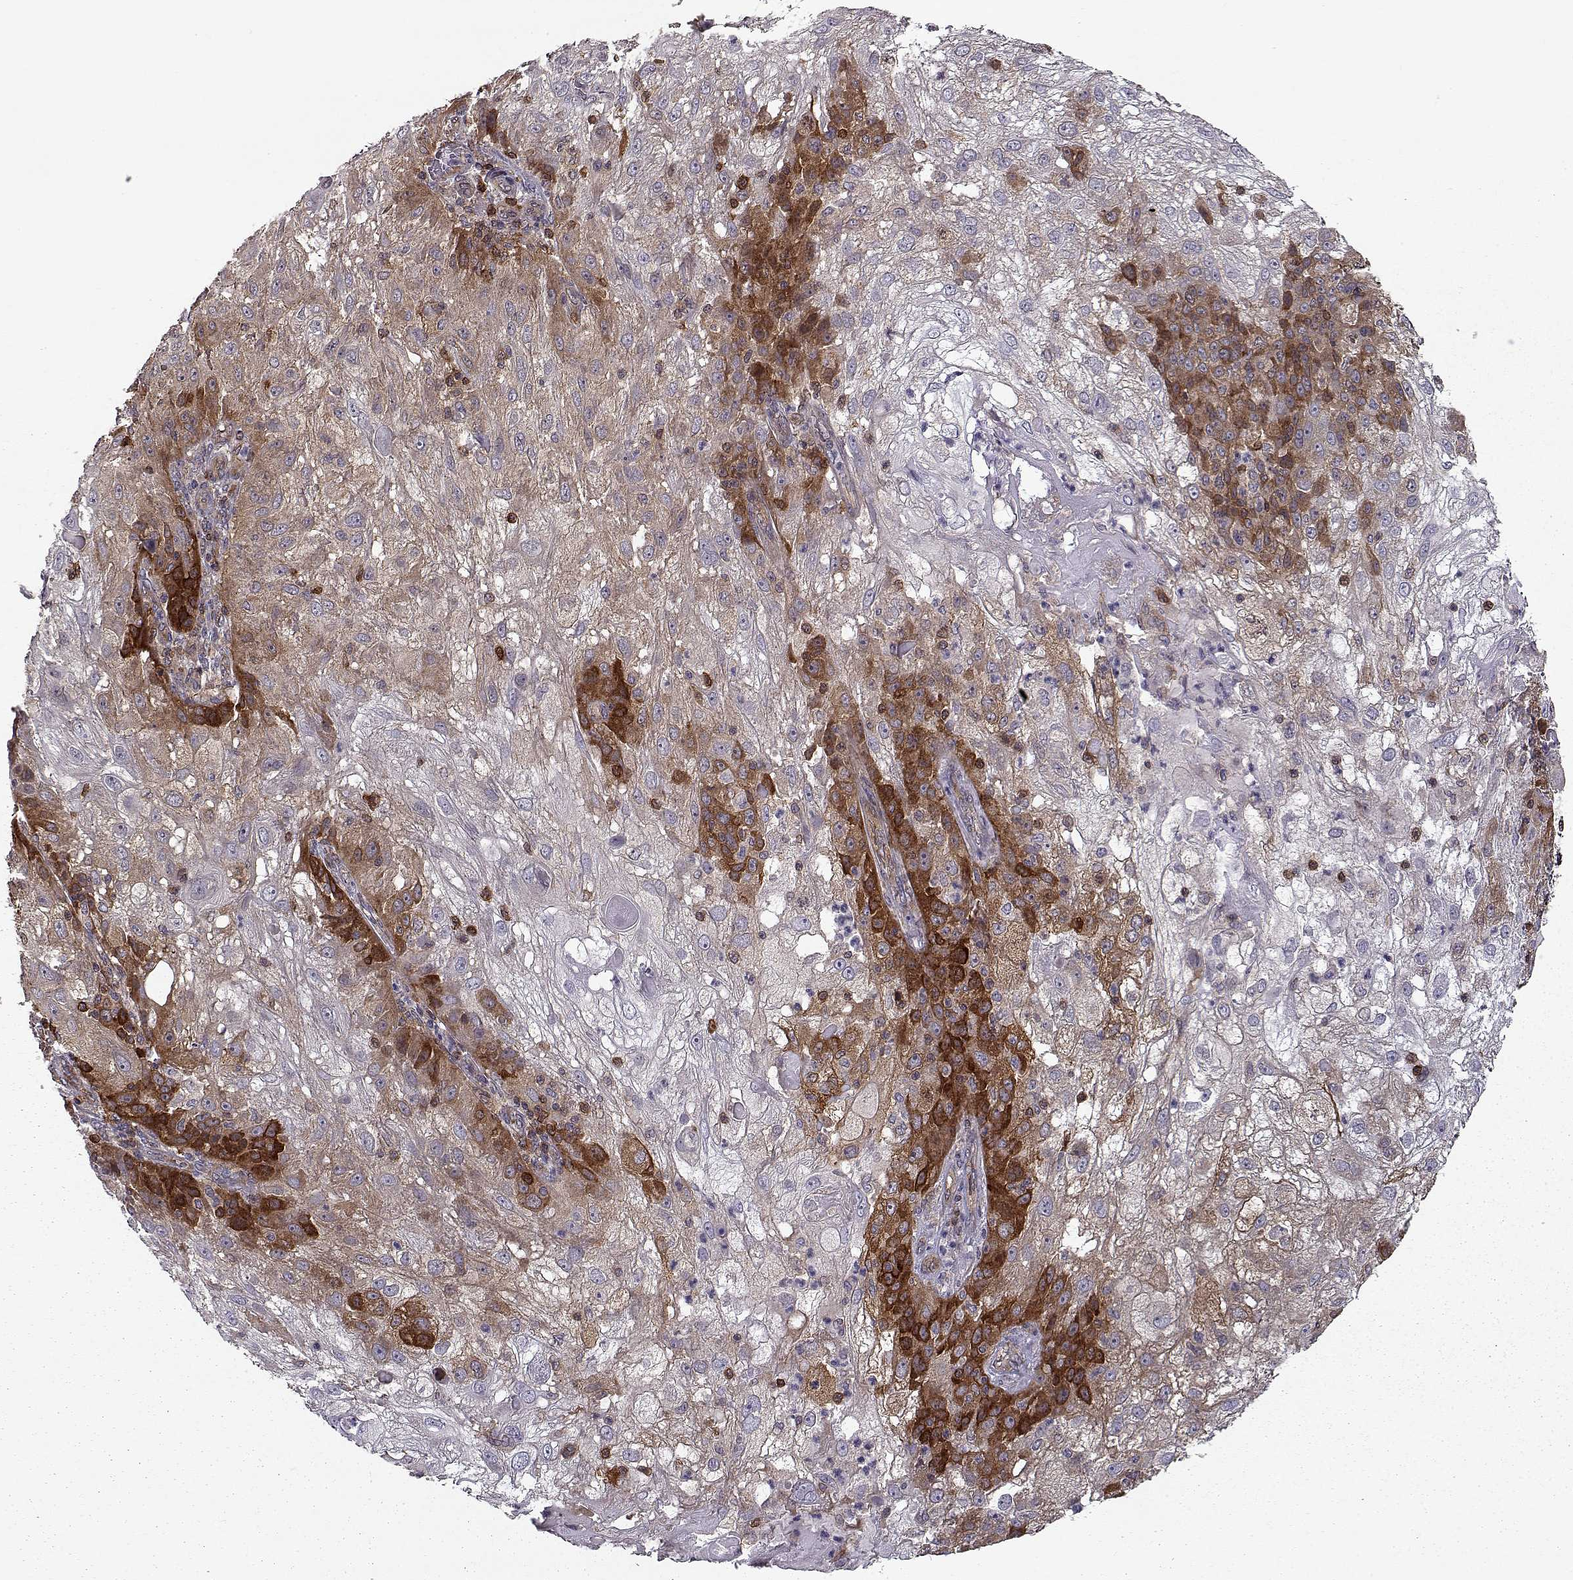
{"staining": {"intensity": "strong", "quantity": "<25%", "location": "cytoplasmic/membranous"}, "tissue": "skin cancer", "cell_type": "Tumor cells", "image_type": "cancer", "snomed": [{"axis": "morphology", "description": "Normal tissue, NOS"}, {"axis": "morphology", "description": "Squamous cell carcinoma, NOS"}, {"axis": "topography", "description": "Skin"}], "caption": "Squamous cell carcinoma (skin) tissue reveals strong cytoplasmic/membranous positivity in approximately <25% of tumor cells, visualized by immunohistochemistry.", "gene": "RANBP1", "patient": {"sex": "female", "age": 83}}